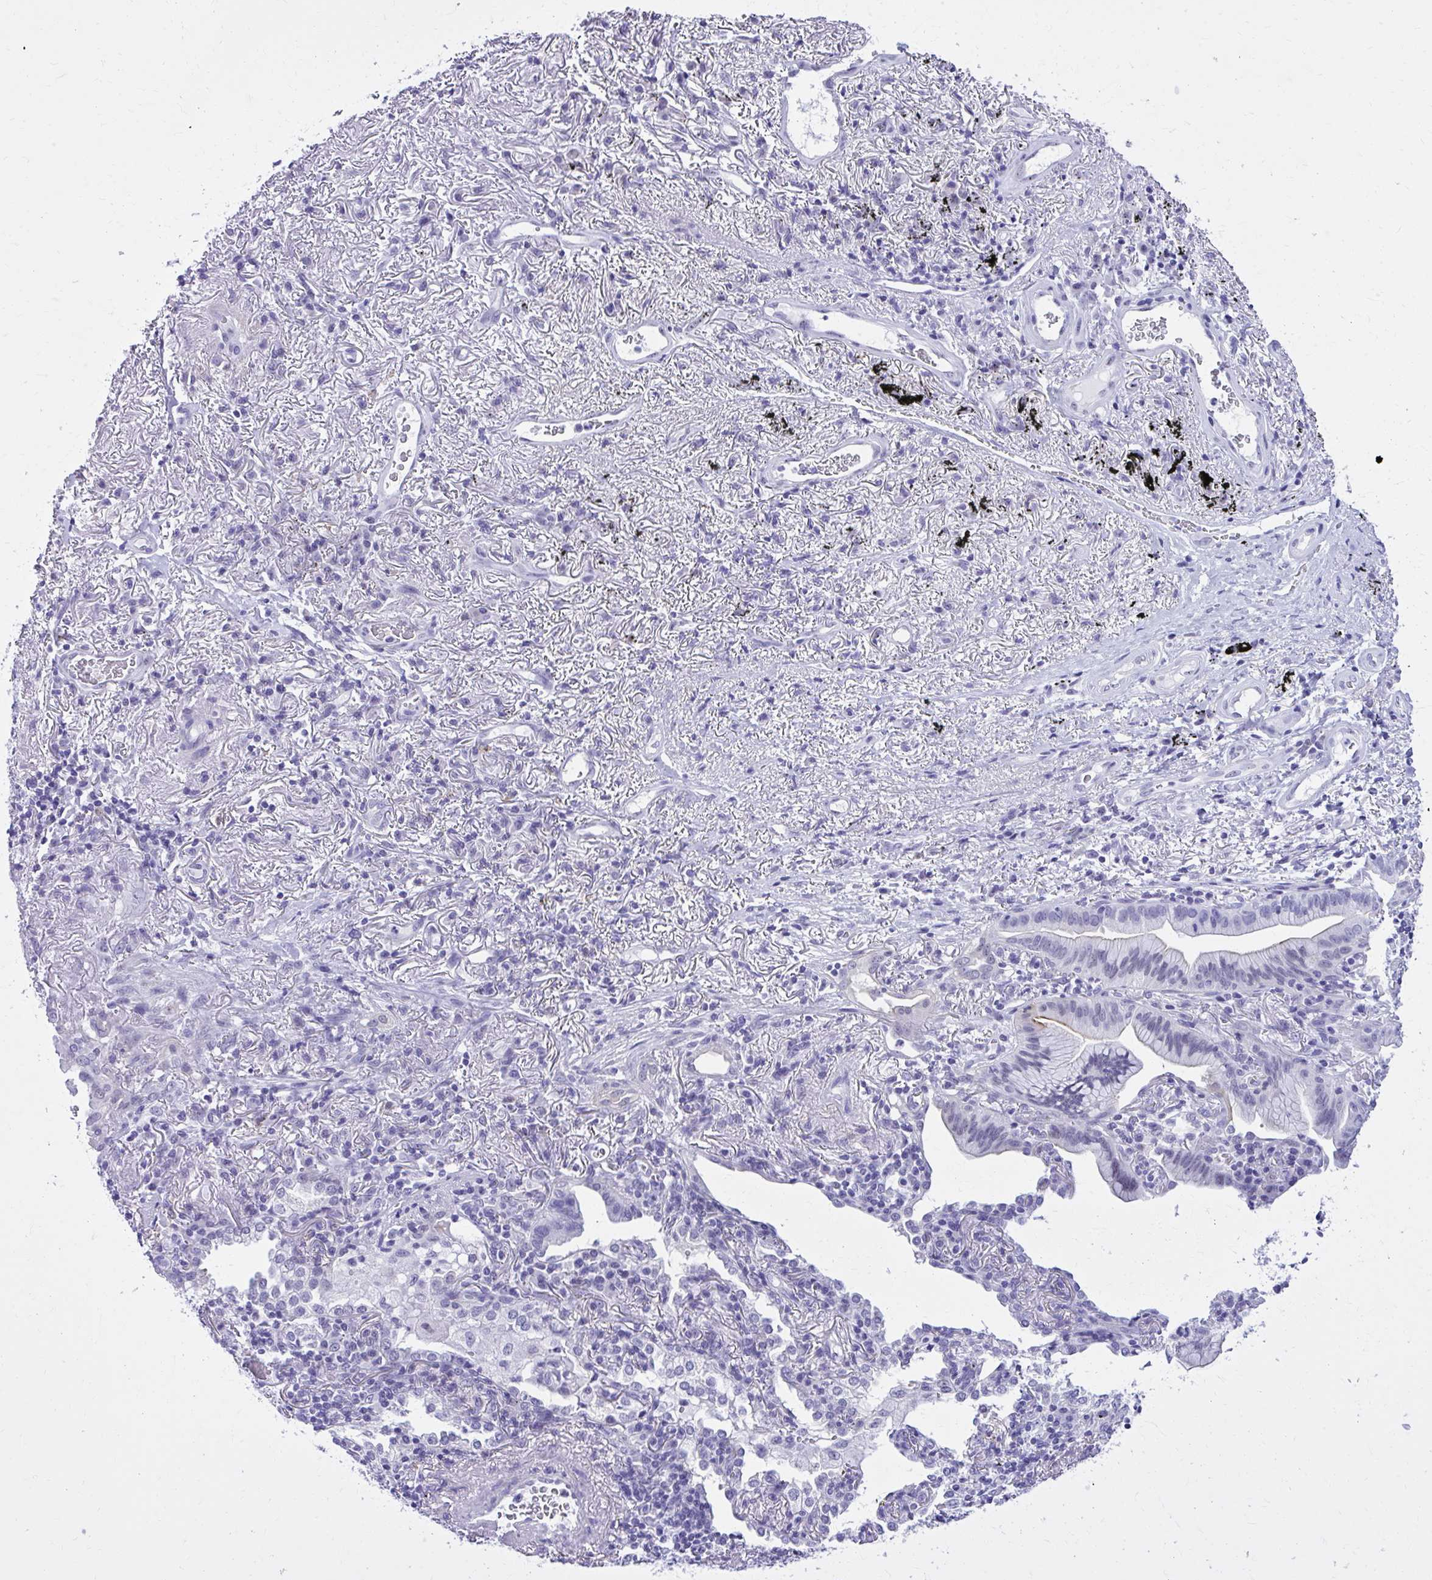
{"staining": {"intensity": "negative", "quantity": "none", "location": "none"}, "tissue": "lung cancer", "cell_type": "Tumor cells", "image_type": "cancer", "snomed": [{"axis": "morphology", "description": "Adenocarcinoma, NOS"}, {"axis": "topography", "description": "Lung"}], "caption": "The IHC photomicrograph has no significant staining in tumor cells of adenocarcinoma (lung) tissue. Brightfield microscopy of immunohistochemistry stained with DAB (3,3'-diaminobenzidine) (brown) and hematoxylin (blue), captured at high magnification.", "gene": "RASL11B", "patient": {"sex": "male", "age": 77}}